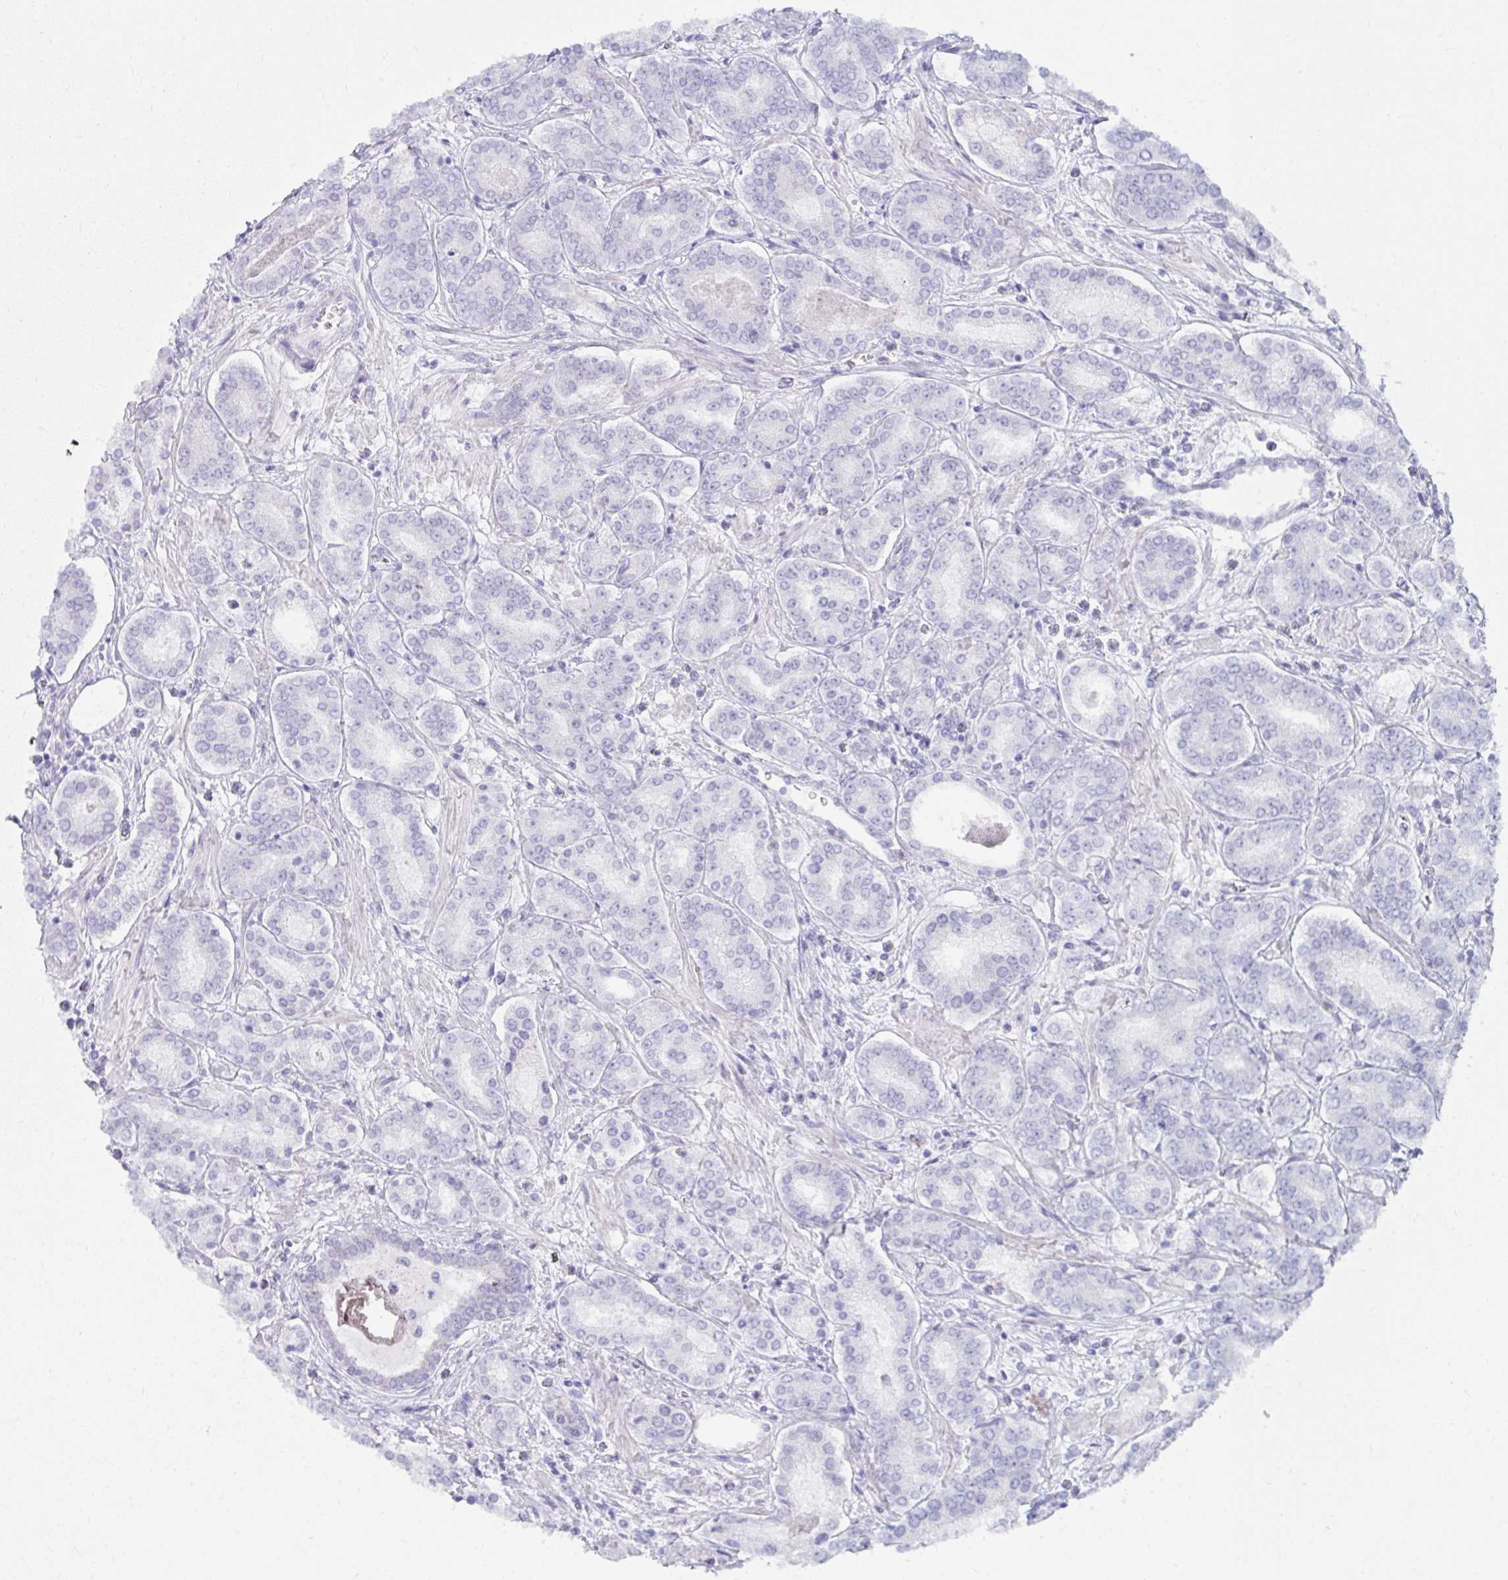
{"staining": {"intensity": "negative", "quantity": "none", "location": "none"}, "tissue": "prostate cancer", "cell_type": "Tumor cells", "image_type": "cancer", "snomed": [{"axis": "morphology", "description": "Adenocarcinoma, High grade"}, {"axis": "topography", "description": "Prostate"}], "caption": "Immunohistochemistry (IHC) of human adenocarcinoma (high-grade) (prostate) reveals no staining in tumor cells. The staining is performed using DAB brown chromogen with nuclei counter-stained in using hematoxylin.", "gene": "UGT3A2", "patient": {"sex": "male", "age": 72}}